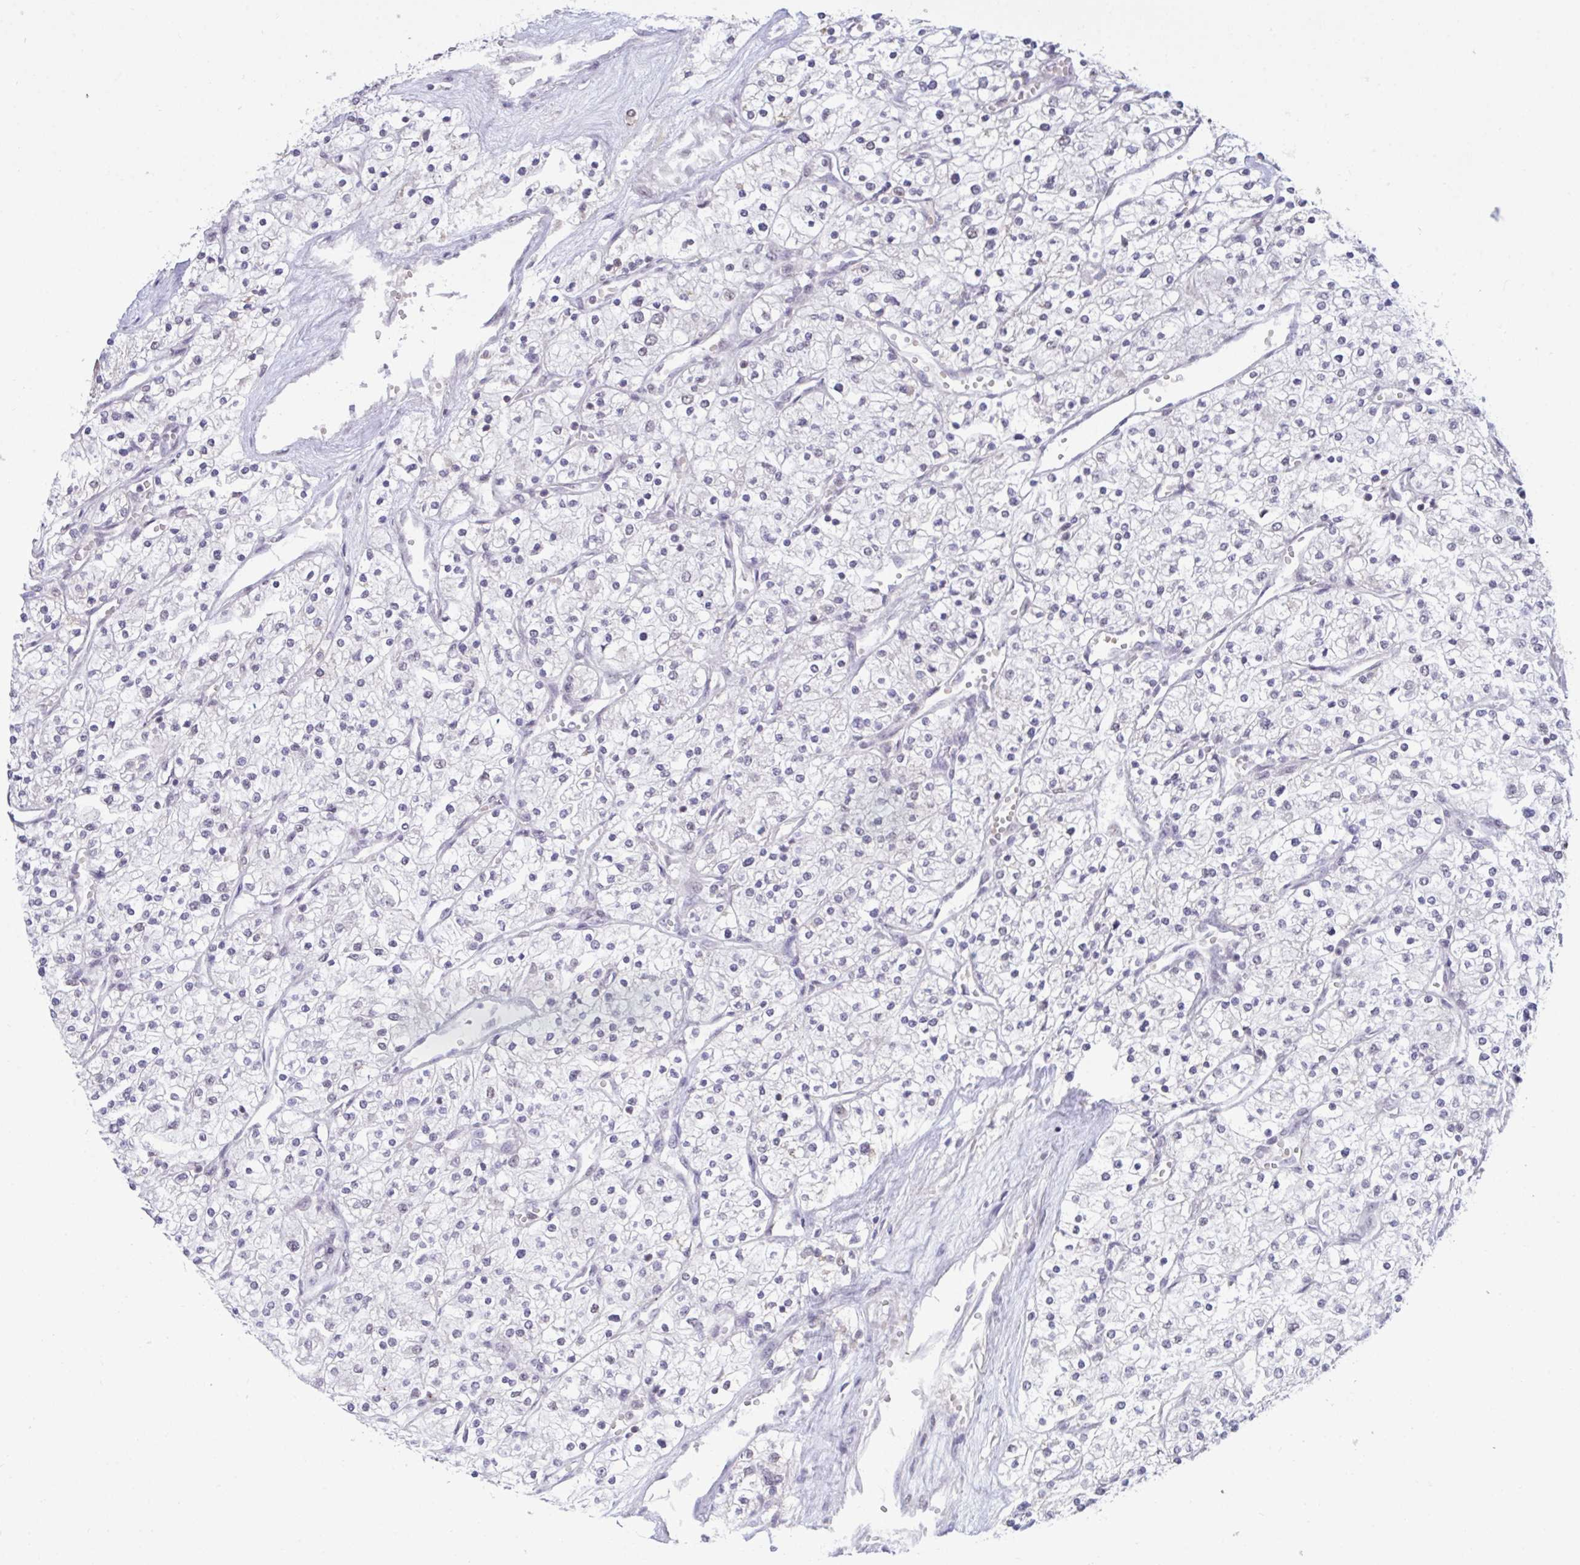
{"staining": {"intensity": "negative", "quantity": "none", "location": "none"}, "tissue": "renal cancer", "cell_type": "Tumor cells", "image_type": "cancer", "snomed": [{"axis": "morphology", "description": "Adenocarcinoma, NOS"}, {"axis": "topography", "description": "Kidney"}], "caption": "An image of human adenocarcinoma (renal) is negative for staining in tumor cells. (Stains: DAB (3,3'-diaminobenzidine) IHC with hematoxylin counter stain, Microscopy: brightfield microscopy at high magnification).", "gene": "PUF60", "patient": {"sex": "male", "age": 80}}